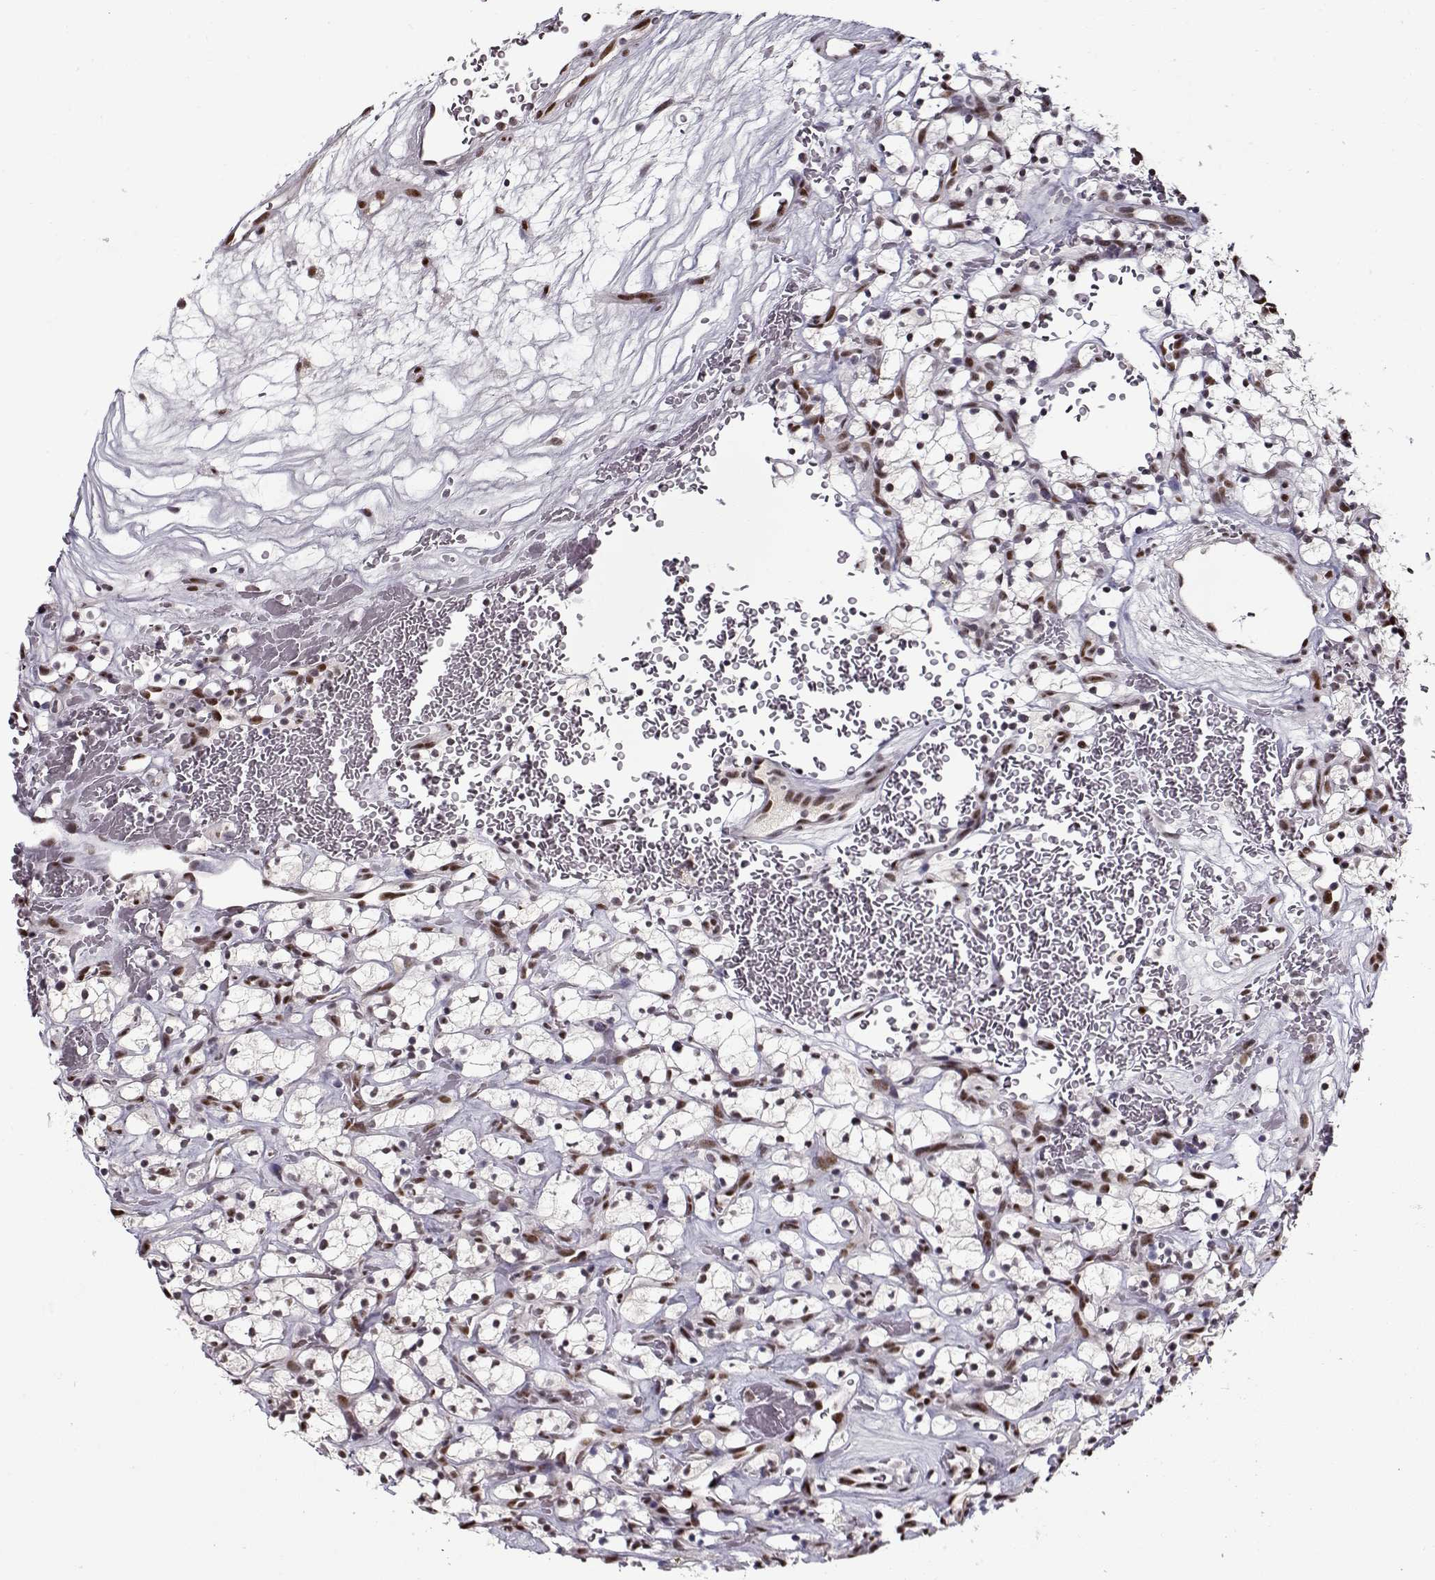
{"staining": {"intensity": "weak", "quantity": "25%-75%", "location": "nuclear"}, "tissue": "renal cancer", "cell_type": "Tumor cells", "image_type": "cancer", "snomed": [{"axis": "morphology", "description": "Adenocarcinoma, NOS"}, {"axis": "topography", "description": "Kidney"}], "caption": "Renal adenocarcinoma stained with DAB (3,3'-diaminobenzidine) immunohistochemistry shows low levels of weak nuclear positivity in approximately 25%-75% of tumor cells.", "gene": "PRMT8", "patient": {"sex": "female", "age": 64}}